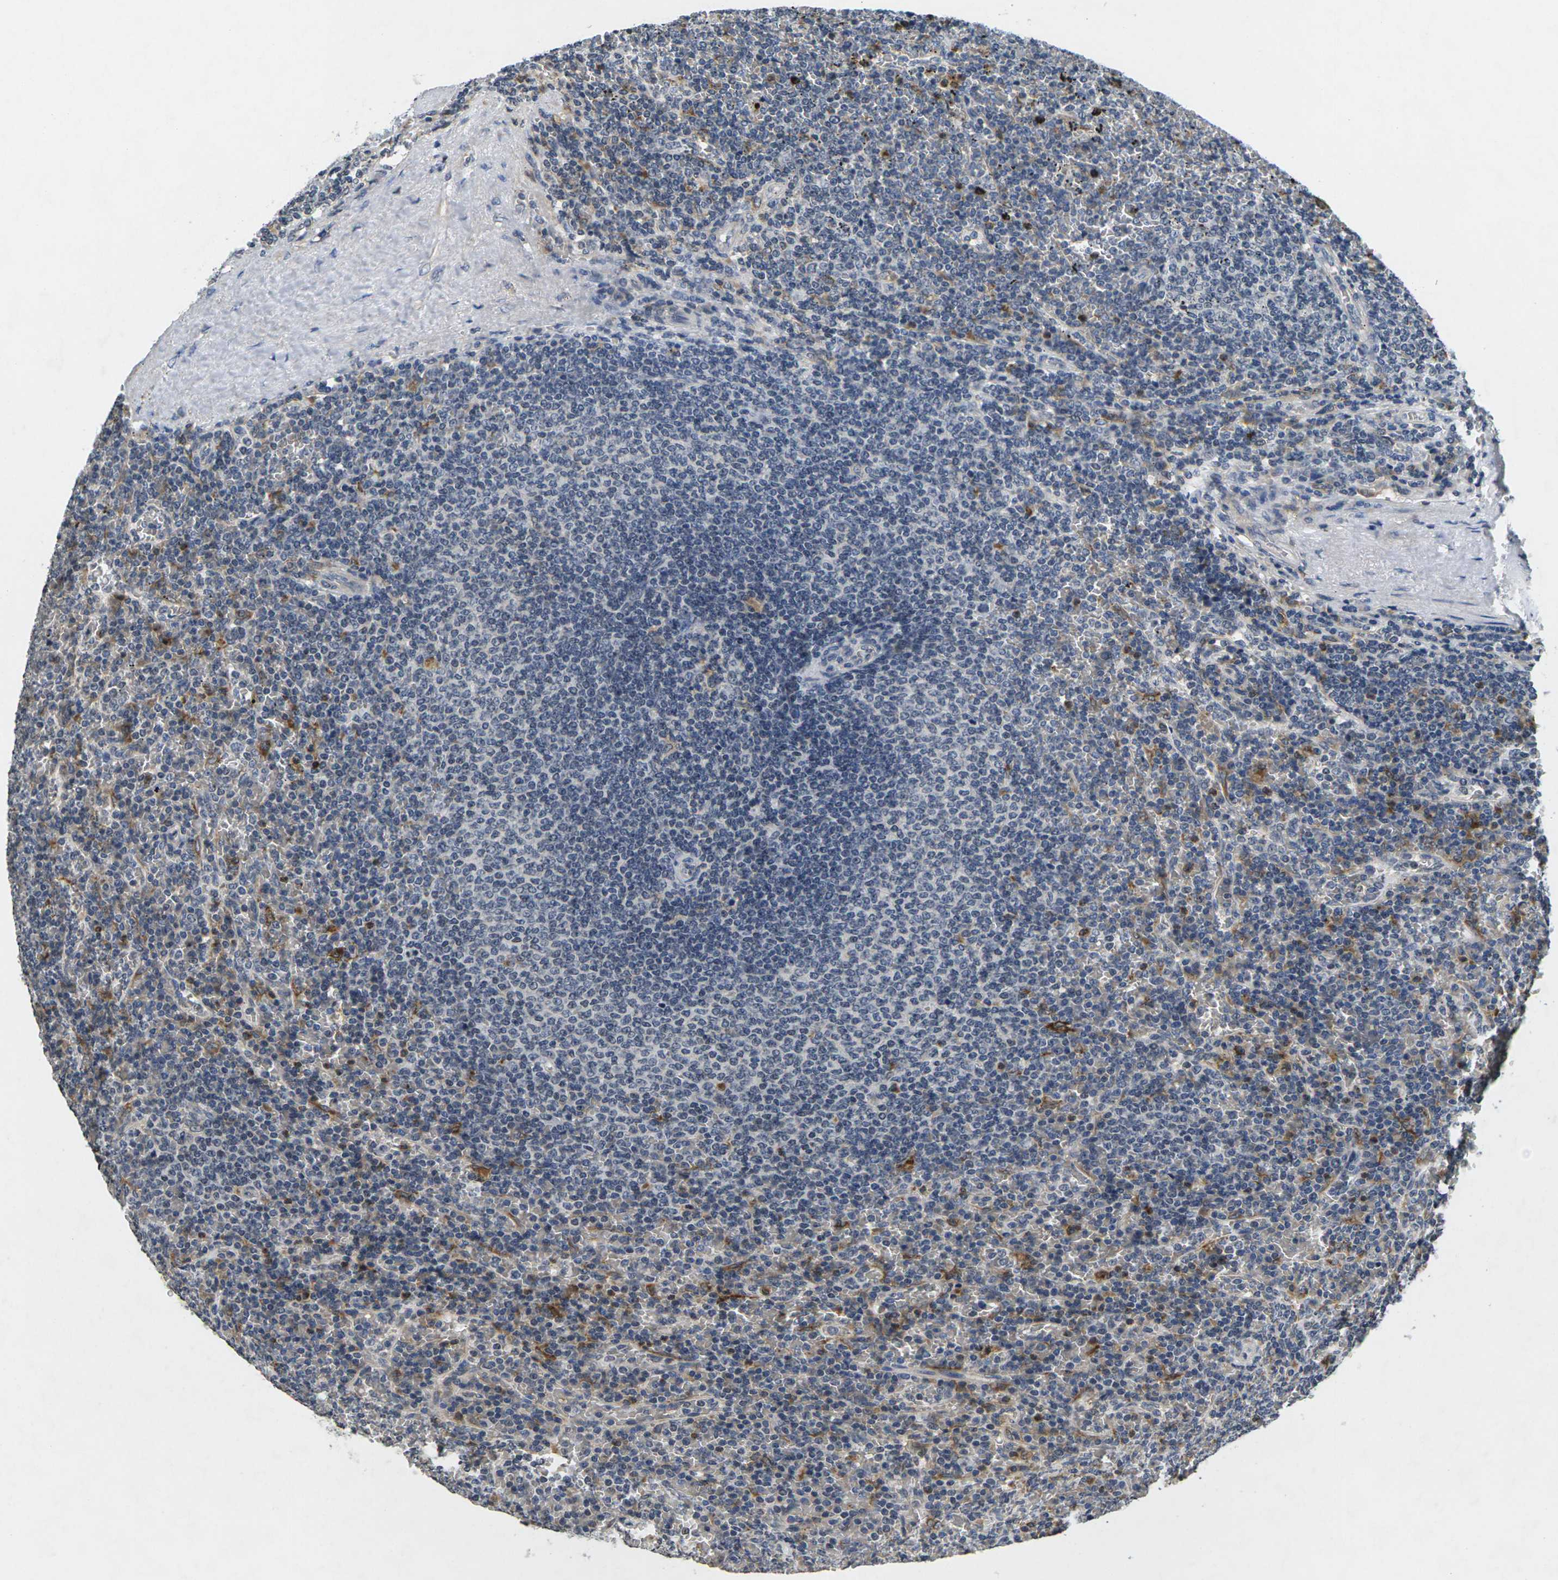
{"staining": {"intensity": "moderate", "quantity": "<25%", "location": "cytoplasmic/membranous"}, "tissue": "lymphoma", "cell_type": "Tumor cells", "image_type": "cancer", "snomed": [{"axis": "morphology", "description": "Malignant lymphoma, non-Hodgkin's type, Low grade"}, {"axis": "topography", "description": "Spleen"}], "caption": "Immunohistochemistry photomicrograph of malignant lymphoma, non-Hodgkin's type (low-grade) stained for a protein (brown), which displays low levels of moderate cytoplasmic/membranous positivity in approximately <25% of tumor cells.", "gene": "C1QC", "patient": {"sex": "female", "age": 77}}